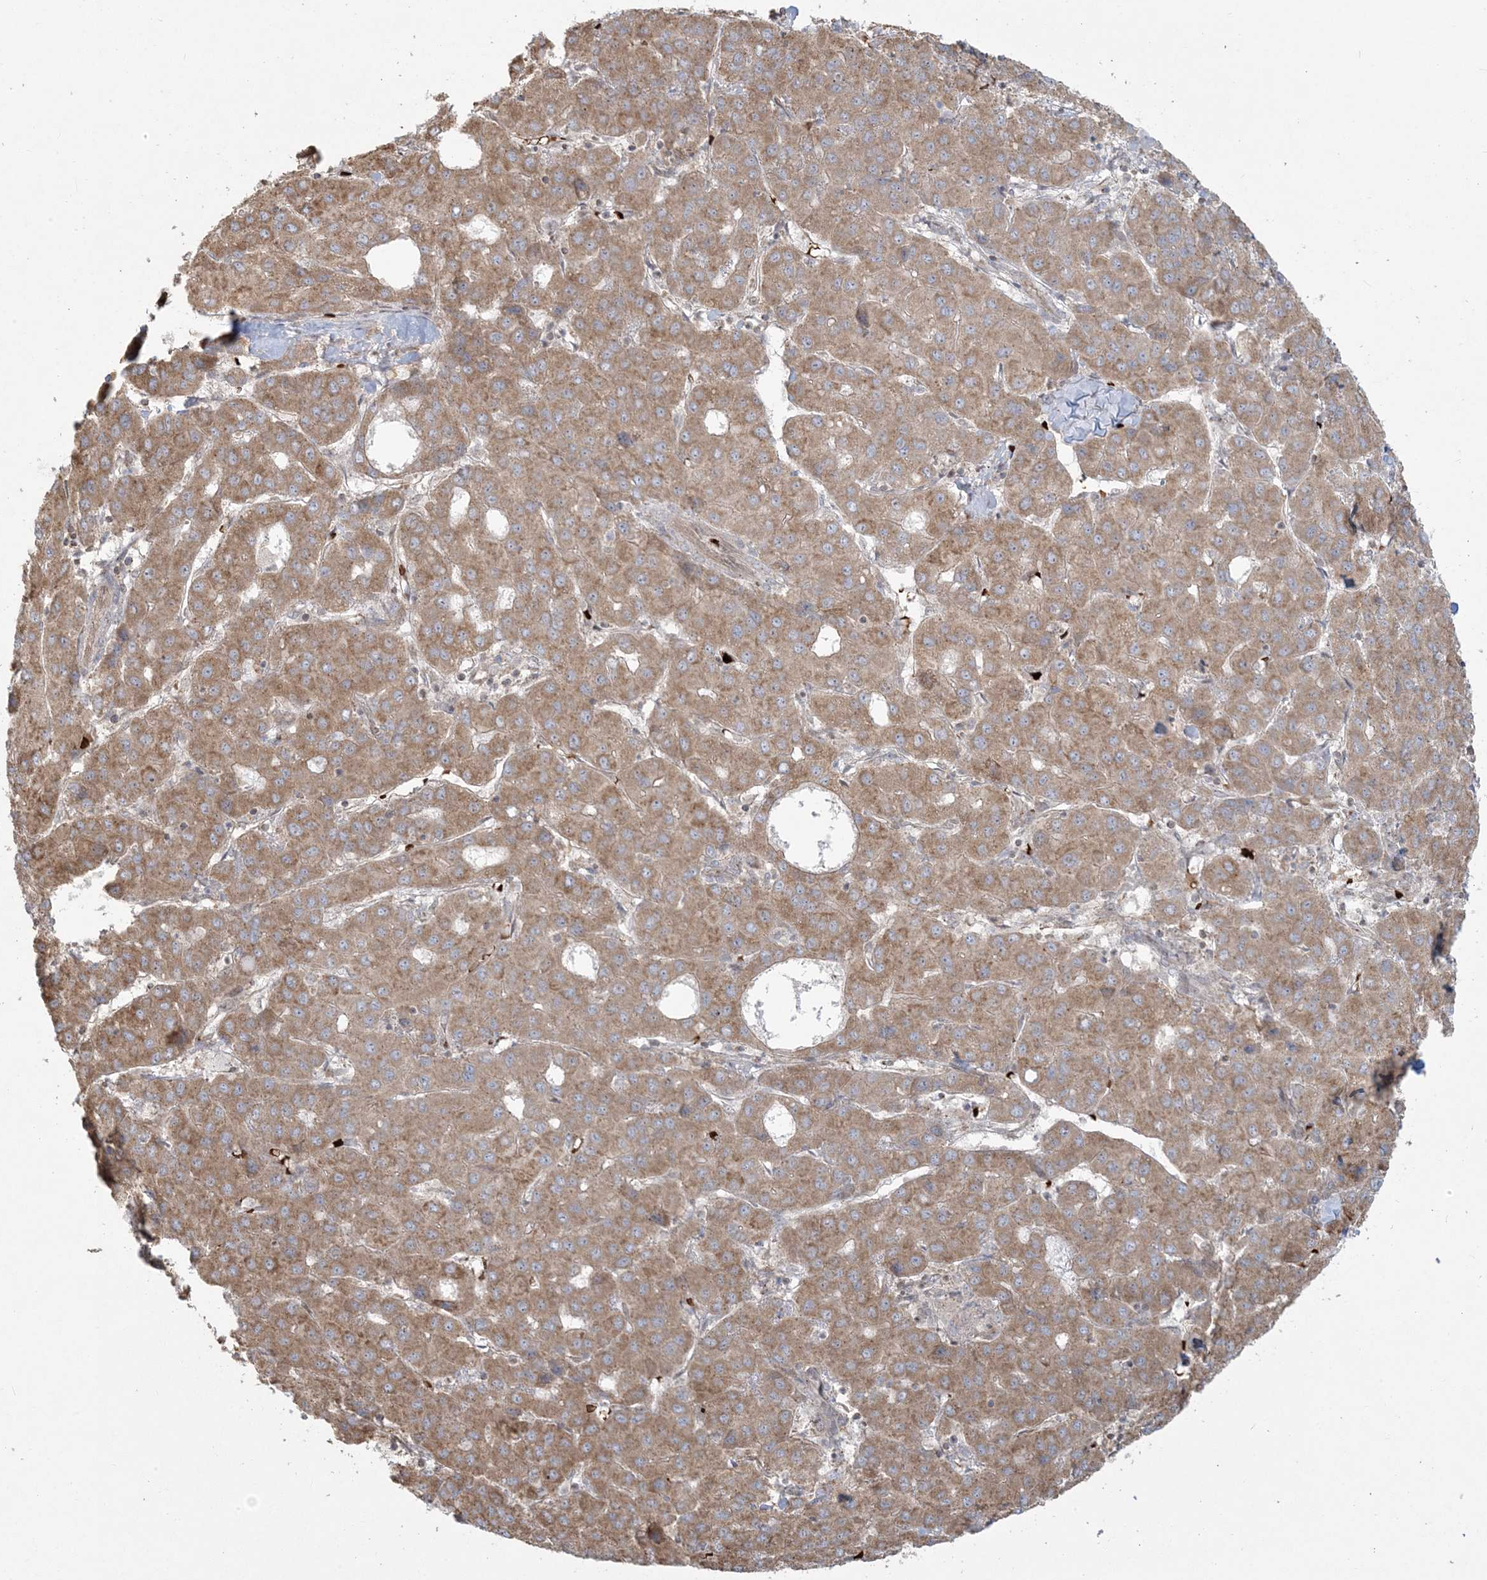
{"staining": {"intensity": "moderate", "quantity": ">75%", "location": "cytoplasmic/membranous"}, "tissue": "liver cancer", "cell_type": "Tumor cells", "image_type": "cancer", "snomed": [{"axis": "morphology", "description": "Carcinoma, Hepatocellular, NOS"}, {"axis": "topography", "description": "Liver"}], "caption": "Liver cancer (hepatocellular carcinoma) stained with immunohistochemistry exhibits moderate cytoplasmic/membranous expression in approximately >75% of tumor cells.", "gene": "ABCF3", "patient": {"sex": "male", "age": 65}}